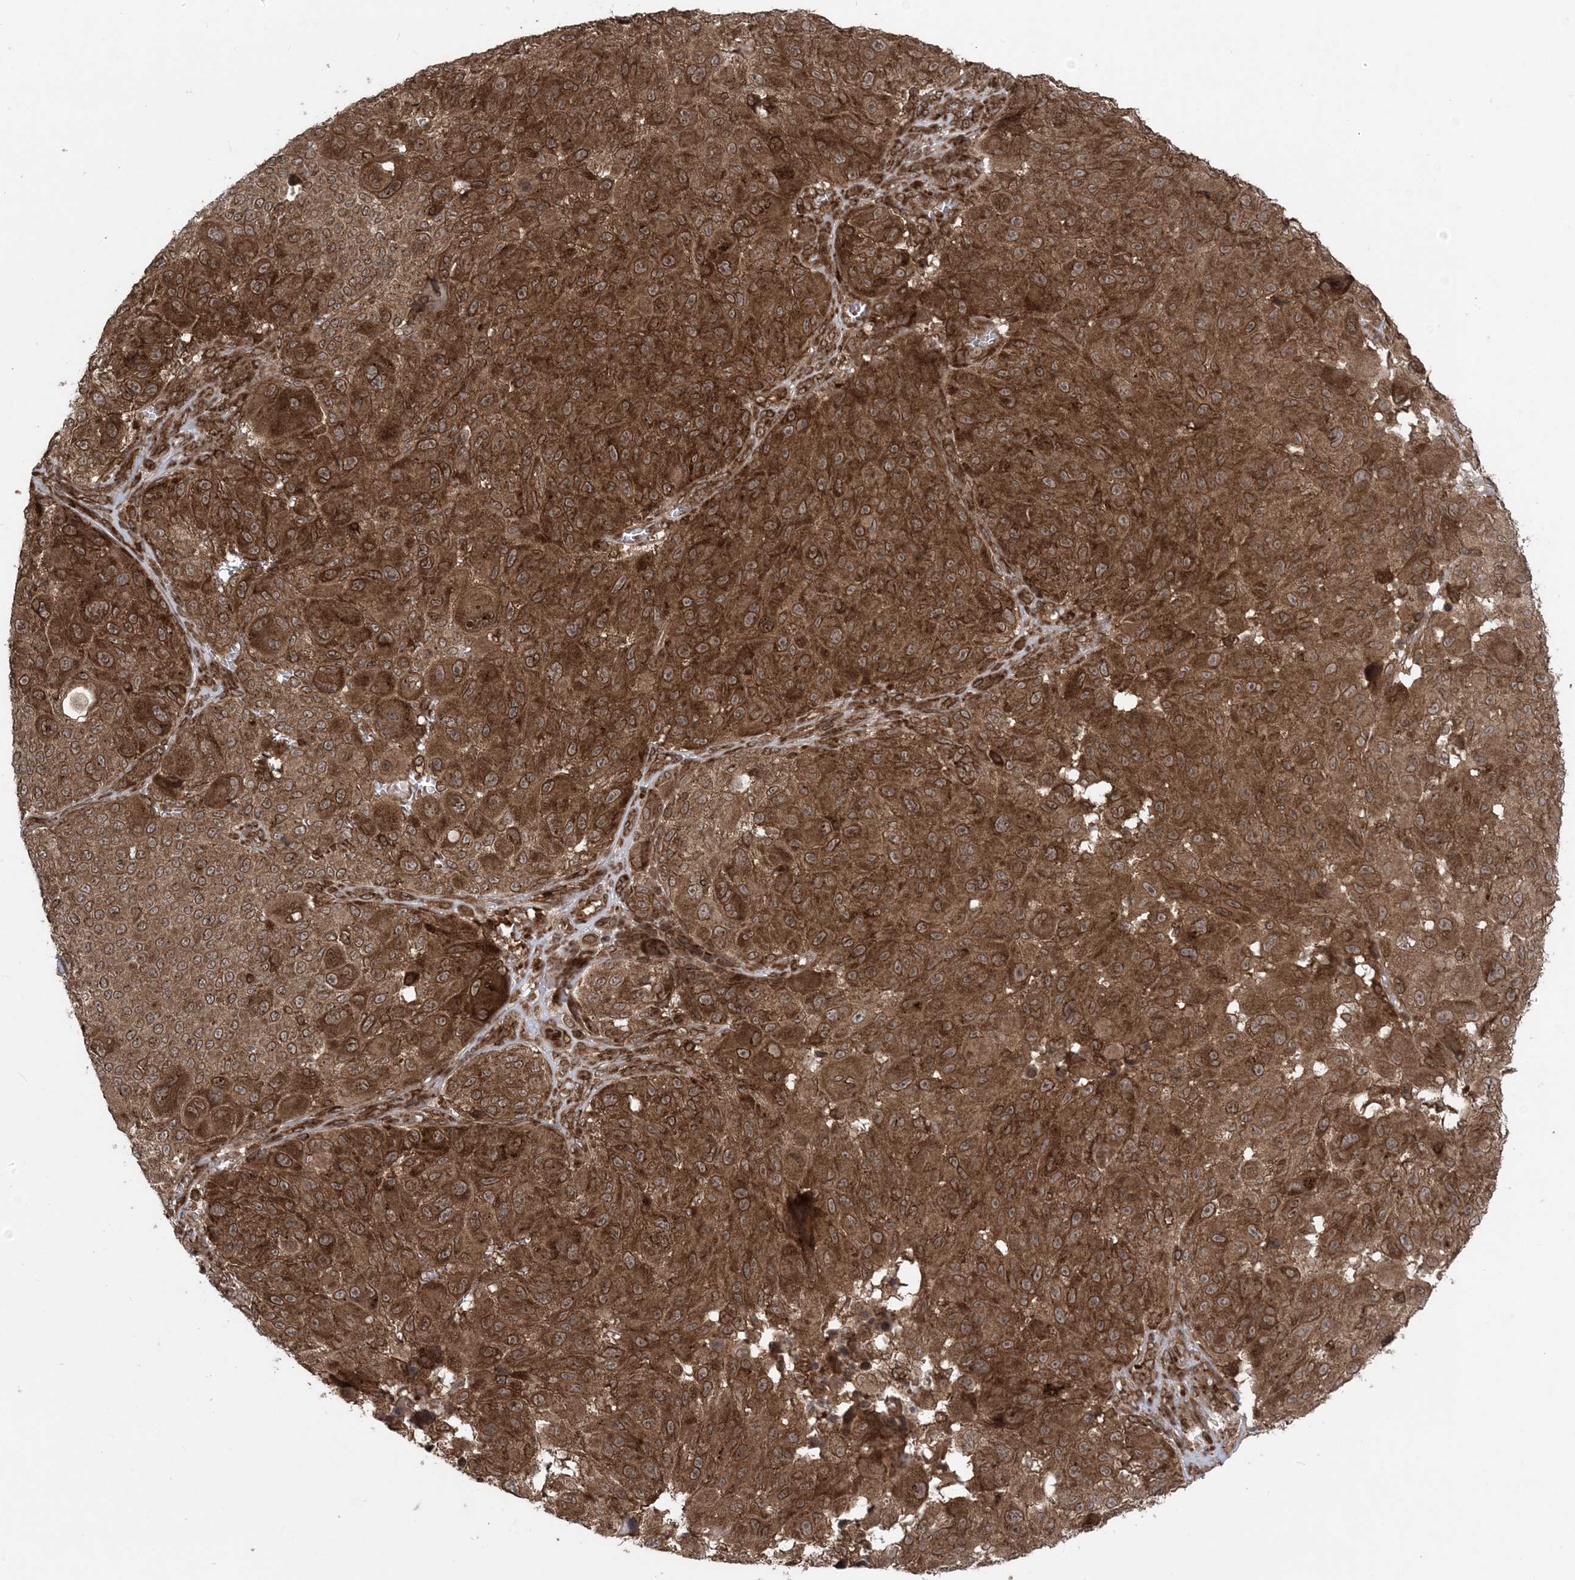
{"staining": {"intensity": "strong", "quantity": ">75%", "location": "cytoplasmic/membranous"}, "tissue": "melanoma", "cell_type": "Tumor cells", "image_type": "cancer", "snomed": [{"axis": "morphology", "description": "Malignant melanoma, NOS"}, {"axis": "topography", "description": "Skin"}], "caption": "Brown immunohistochemical staining in human malignant melanoma shows strong cytoplasmic/membranous expression in approximately >75% of tumor cells. The staining was performed using DAB to visualize the protein expression in brown, while the nuclei were stained in blue with hematoxylin (Magnification: 20x).", "gene": "DDX19B", "patient": {"sex": "male", "age": 83}}